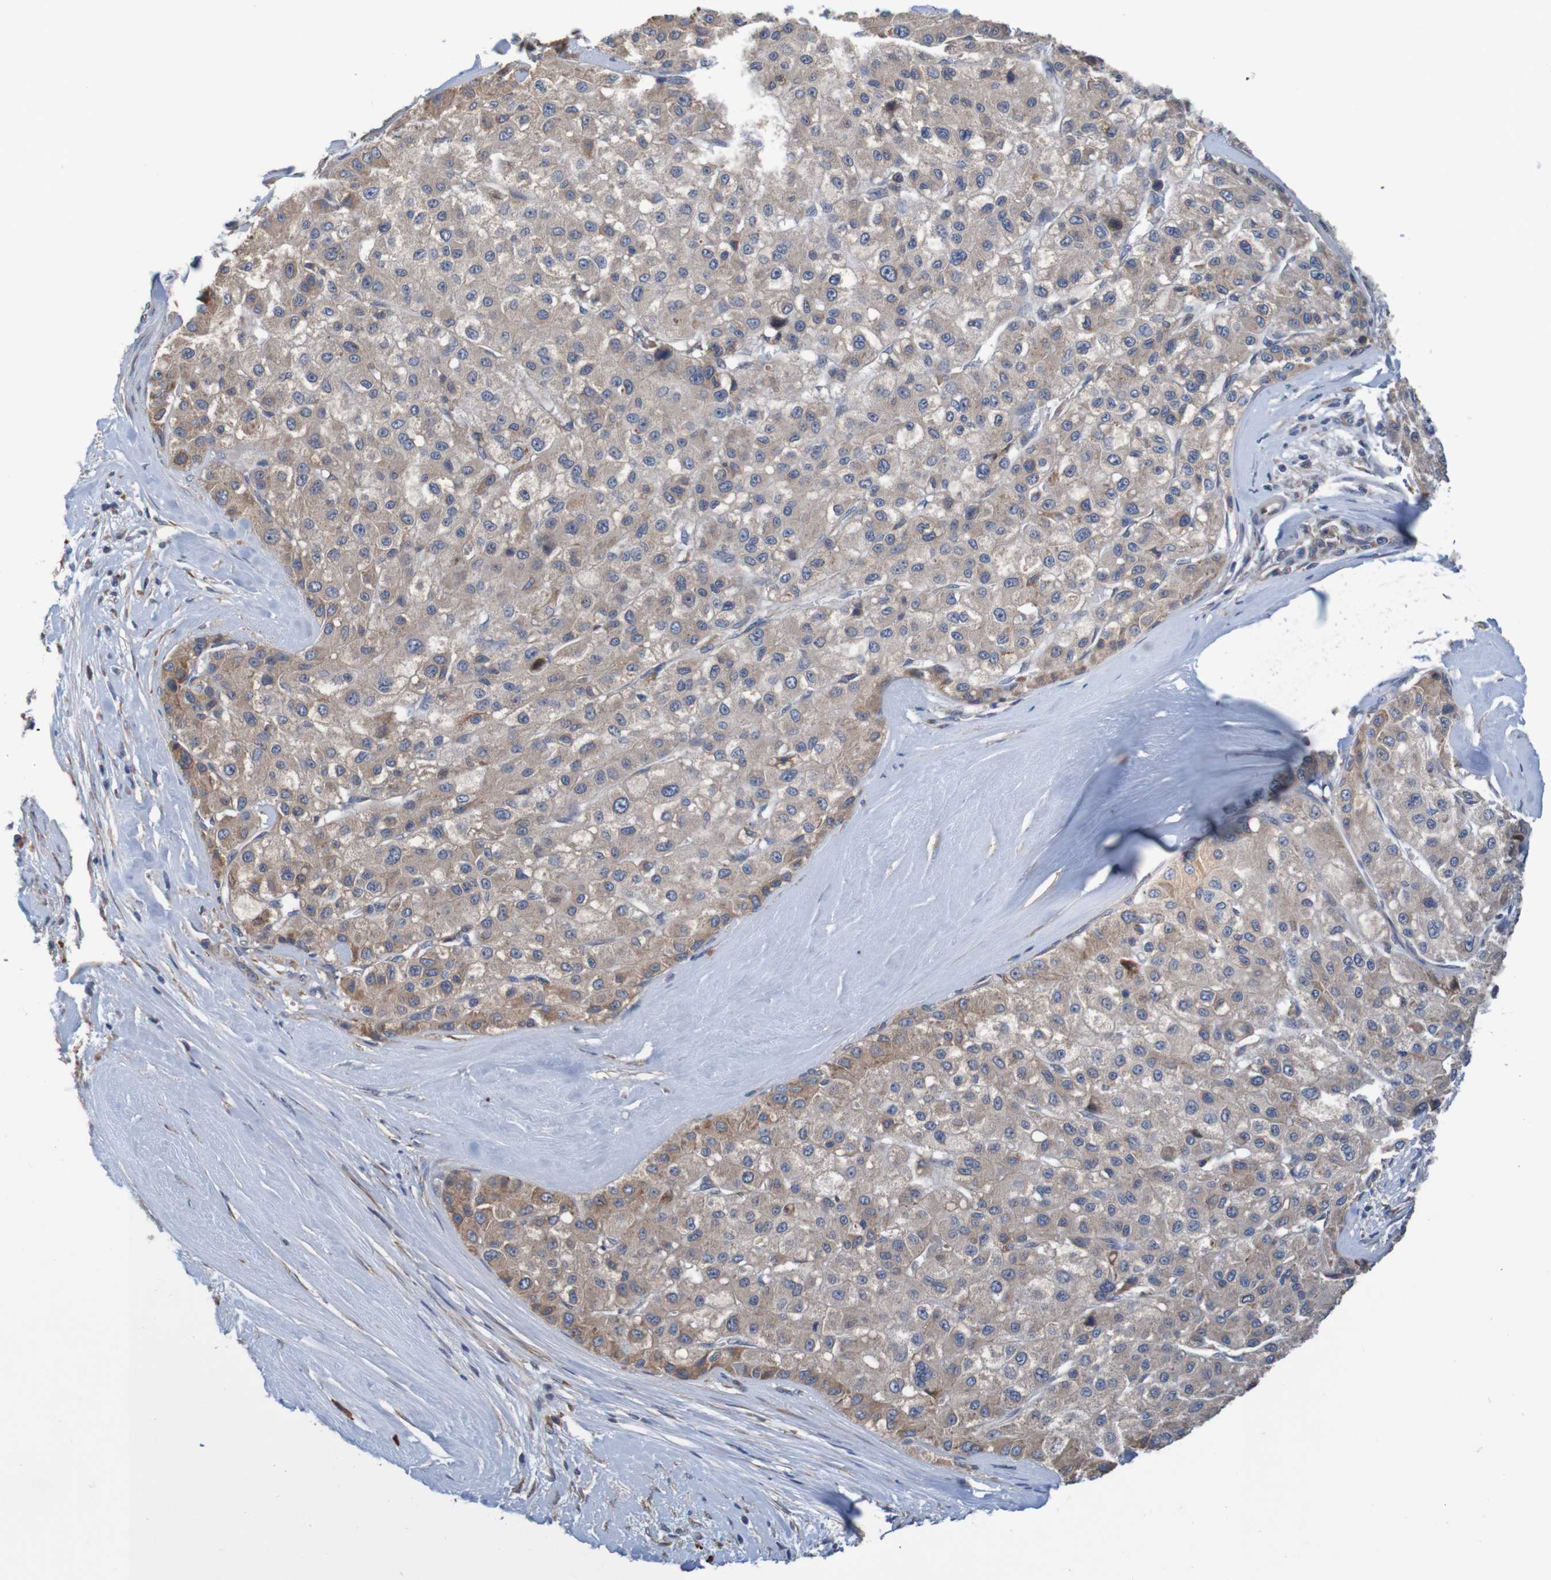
{"staining": {"intensity": "moderate", "quantity": ">75%", "location": "cytoplasmic/membranous"}, "tissue": "liver cancer", "cell_type": "Tumor cells", "image_type": "cancer", "snomed": [{"axis": "morphology", "description": "Carcinoma, Hepatocellular, NOS"}, {"axis": "topography", "description": "Liver"}], "caption": "Liver cancer stained for a protein displays moderate cytoplasmic/membranous positivity in tumor cells. The protein of interest is shown in brown color, while the nuclei are stained blue.", "gene": "CLDN18", "patient": {"sex": "male", "age": 80}}